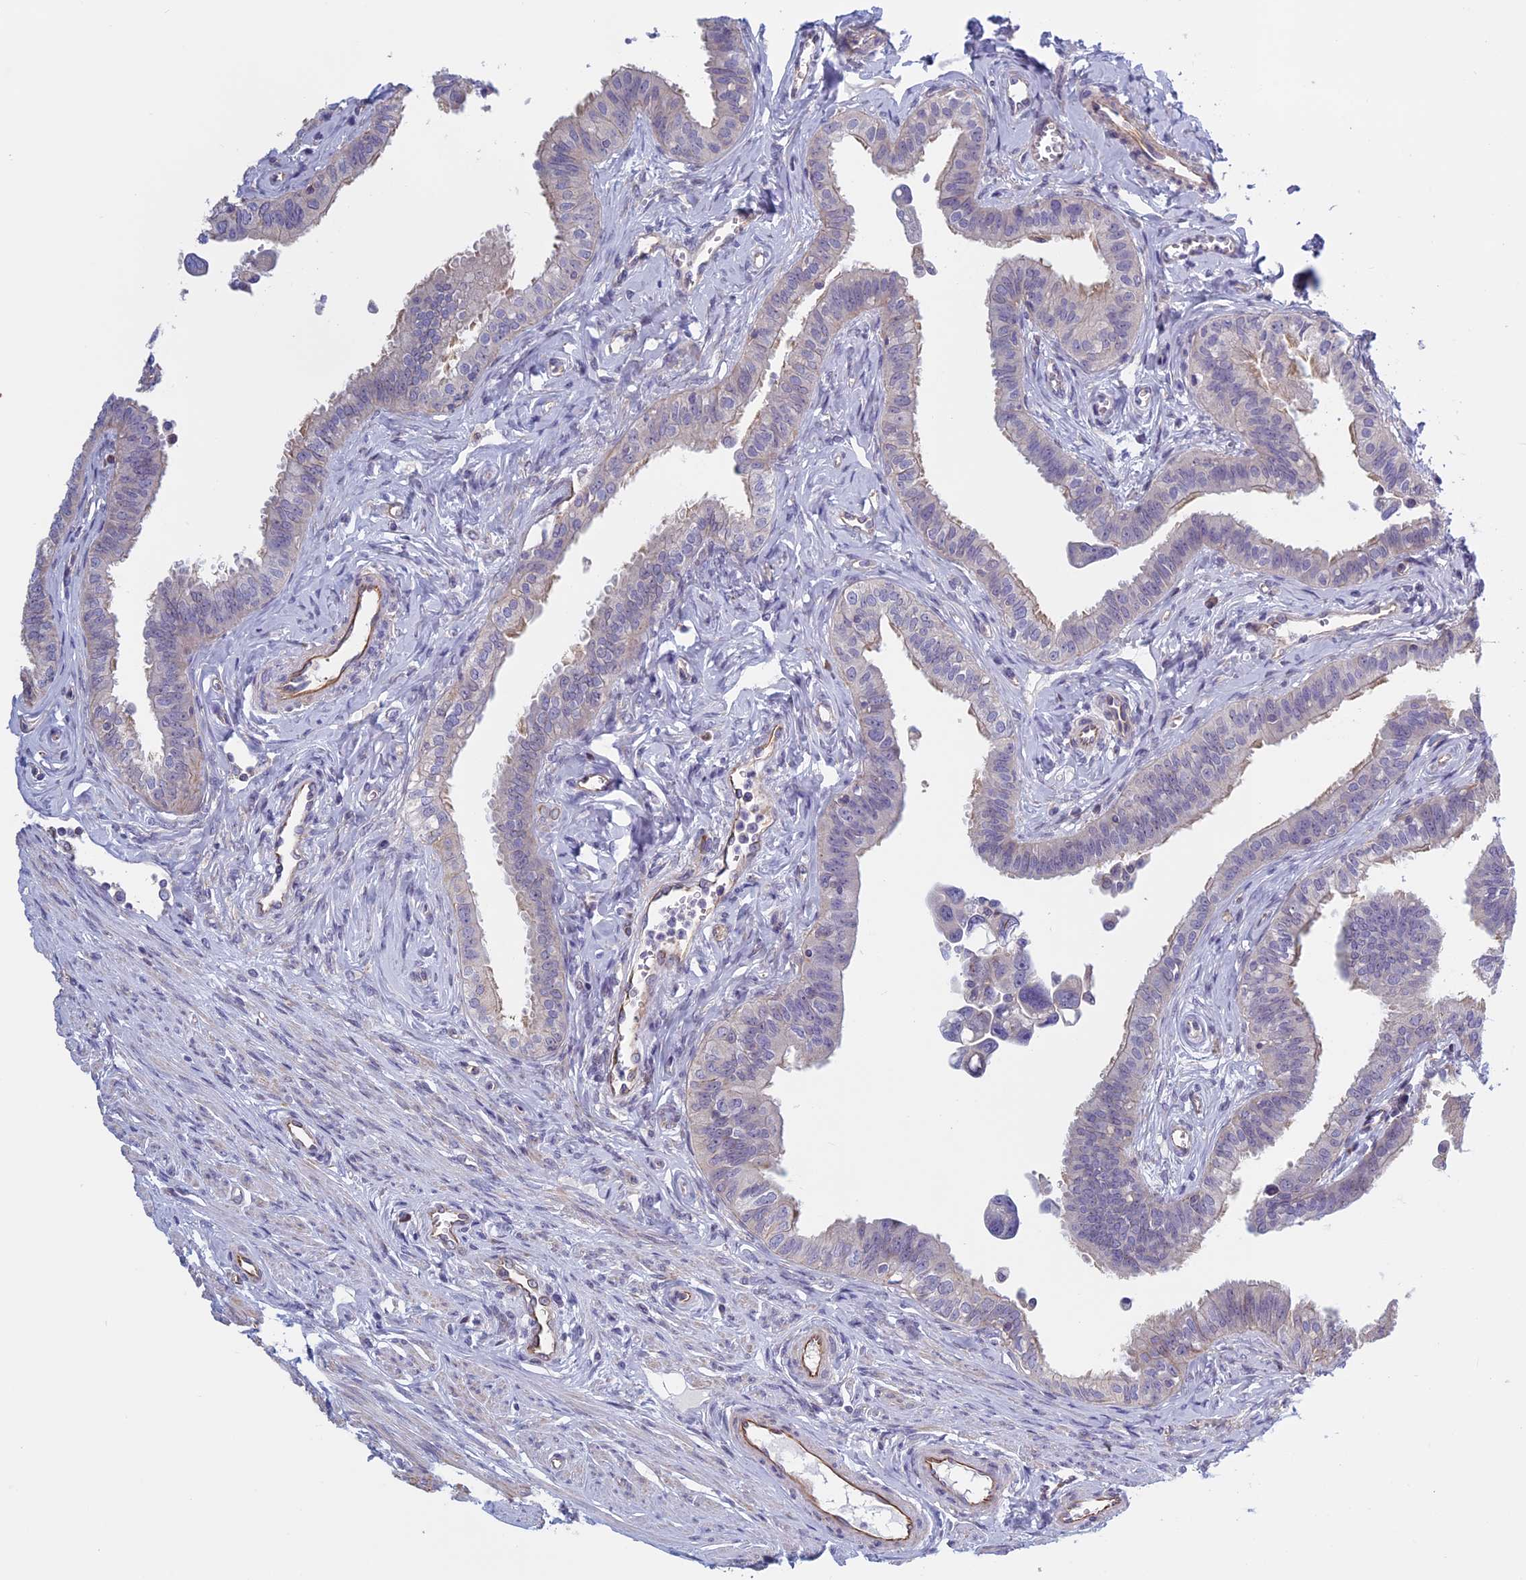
{"staining": {"intensity": "weak", "quantity": "<25%", "location": "cytoplasmic/membranous"}, "tissue": "fallopian tube", "cell_type": "Glandular cells", "image_type": "normal", "snomed": [{"axis": "morphology", "description": "Normal tissue, NOS"}, {"axis": "morphology", "description": "Carcinoma, NOS"}, {"axis": "topography", "description": "Fallopian tube"}, {"axis": "topography", "description": "Ovary"}], "caption": "High magnification brightfield microscopy of unremarkable fallopian tube stained with DAB (brown) and counterstained with hematoxylin (blue): glandular cells show no significant positivity. (DAB (3,3'-diaminobenzidine) IHC, high magnification).", "gene": "BCL2L10", "patient": {"sex": "female", "age": 59}}